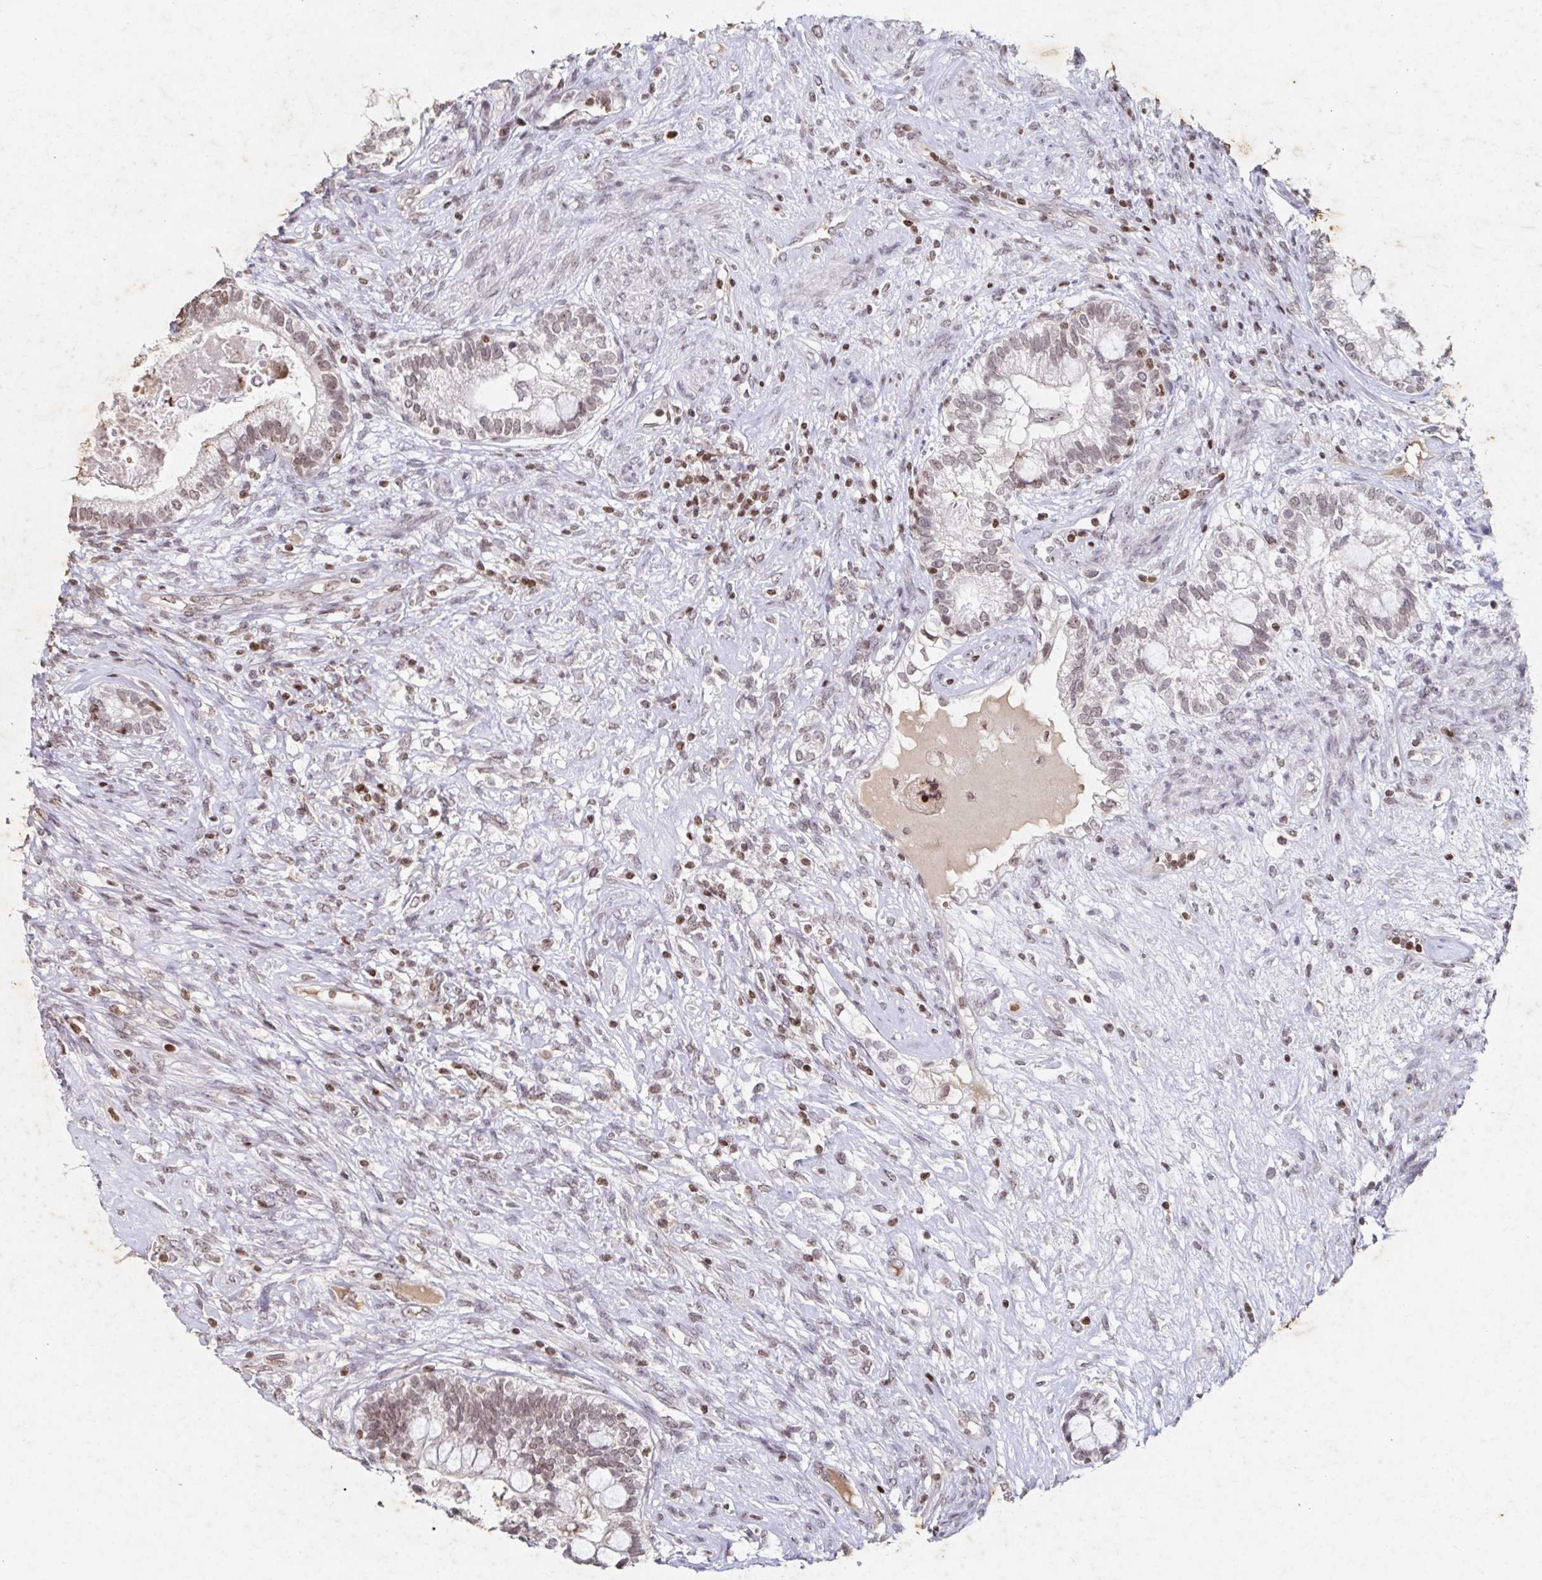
{"staining": {"intensity": "weak", "quantity": ">75%", "location": "nuclear"}, "tissue": "testis cancer", "cell_type": "Tumor cells", "image_type": "cancer", "snomed": [{"axis": "morphology", "description": "Seminoma, NOS"}, {"axis": "morphology", "description": "Carcinoma, Embryonal, NOS"}, {"axis": "topography", "description": "Testis"}], "caption": "Testis cancer (seminoma) stained for a protein shows weak nuclear positivity in tumor cells. (Brightfield microscopy of DAB IHC at high magnification).", "gene": "C19orf53", "patient": {"sex": "male", "age": 41}}